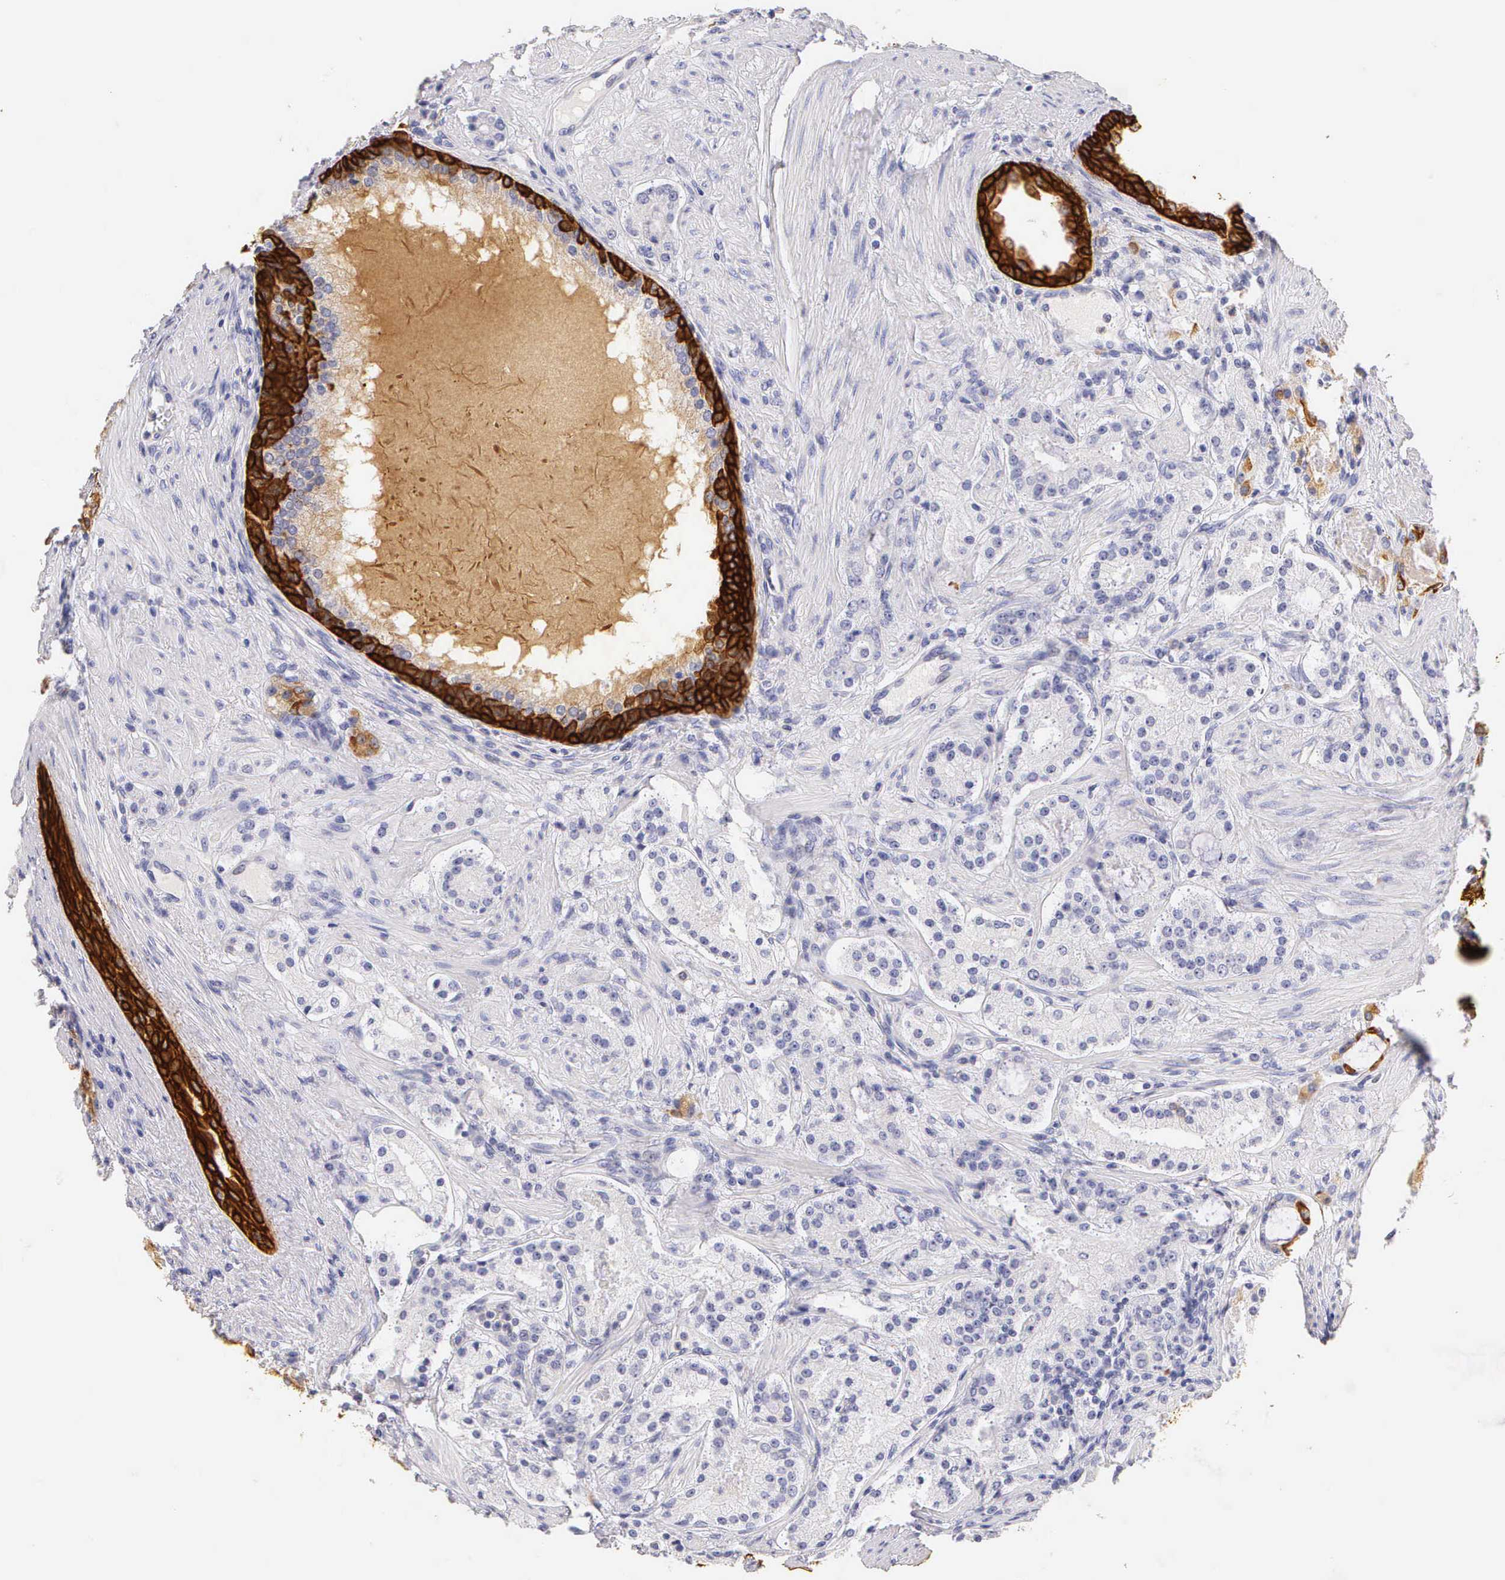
{"staining": {"intensity": "negative", "quantity": "none", "location": "none"}, "tissue": "prostate cancer", "cell_type": "Tumor cells", "image_type": "cancer", "snomed": [{"axis": "morphology", "description": "Adenocarcinoma, Medium grade"}, {"axis": "topography", "description": "Prostate"}], "caption": "Tumor cells are negative for brown protein staining in prostate adenocarcinoma (medium-grade).", "gene": "KRT17", "patient": {"sex": "male", "age": 72}}